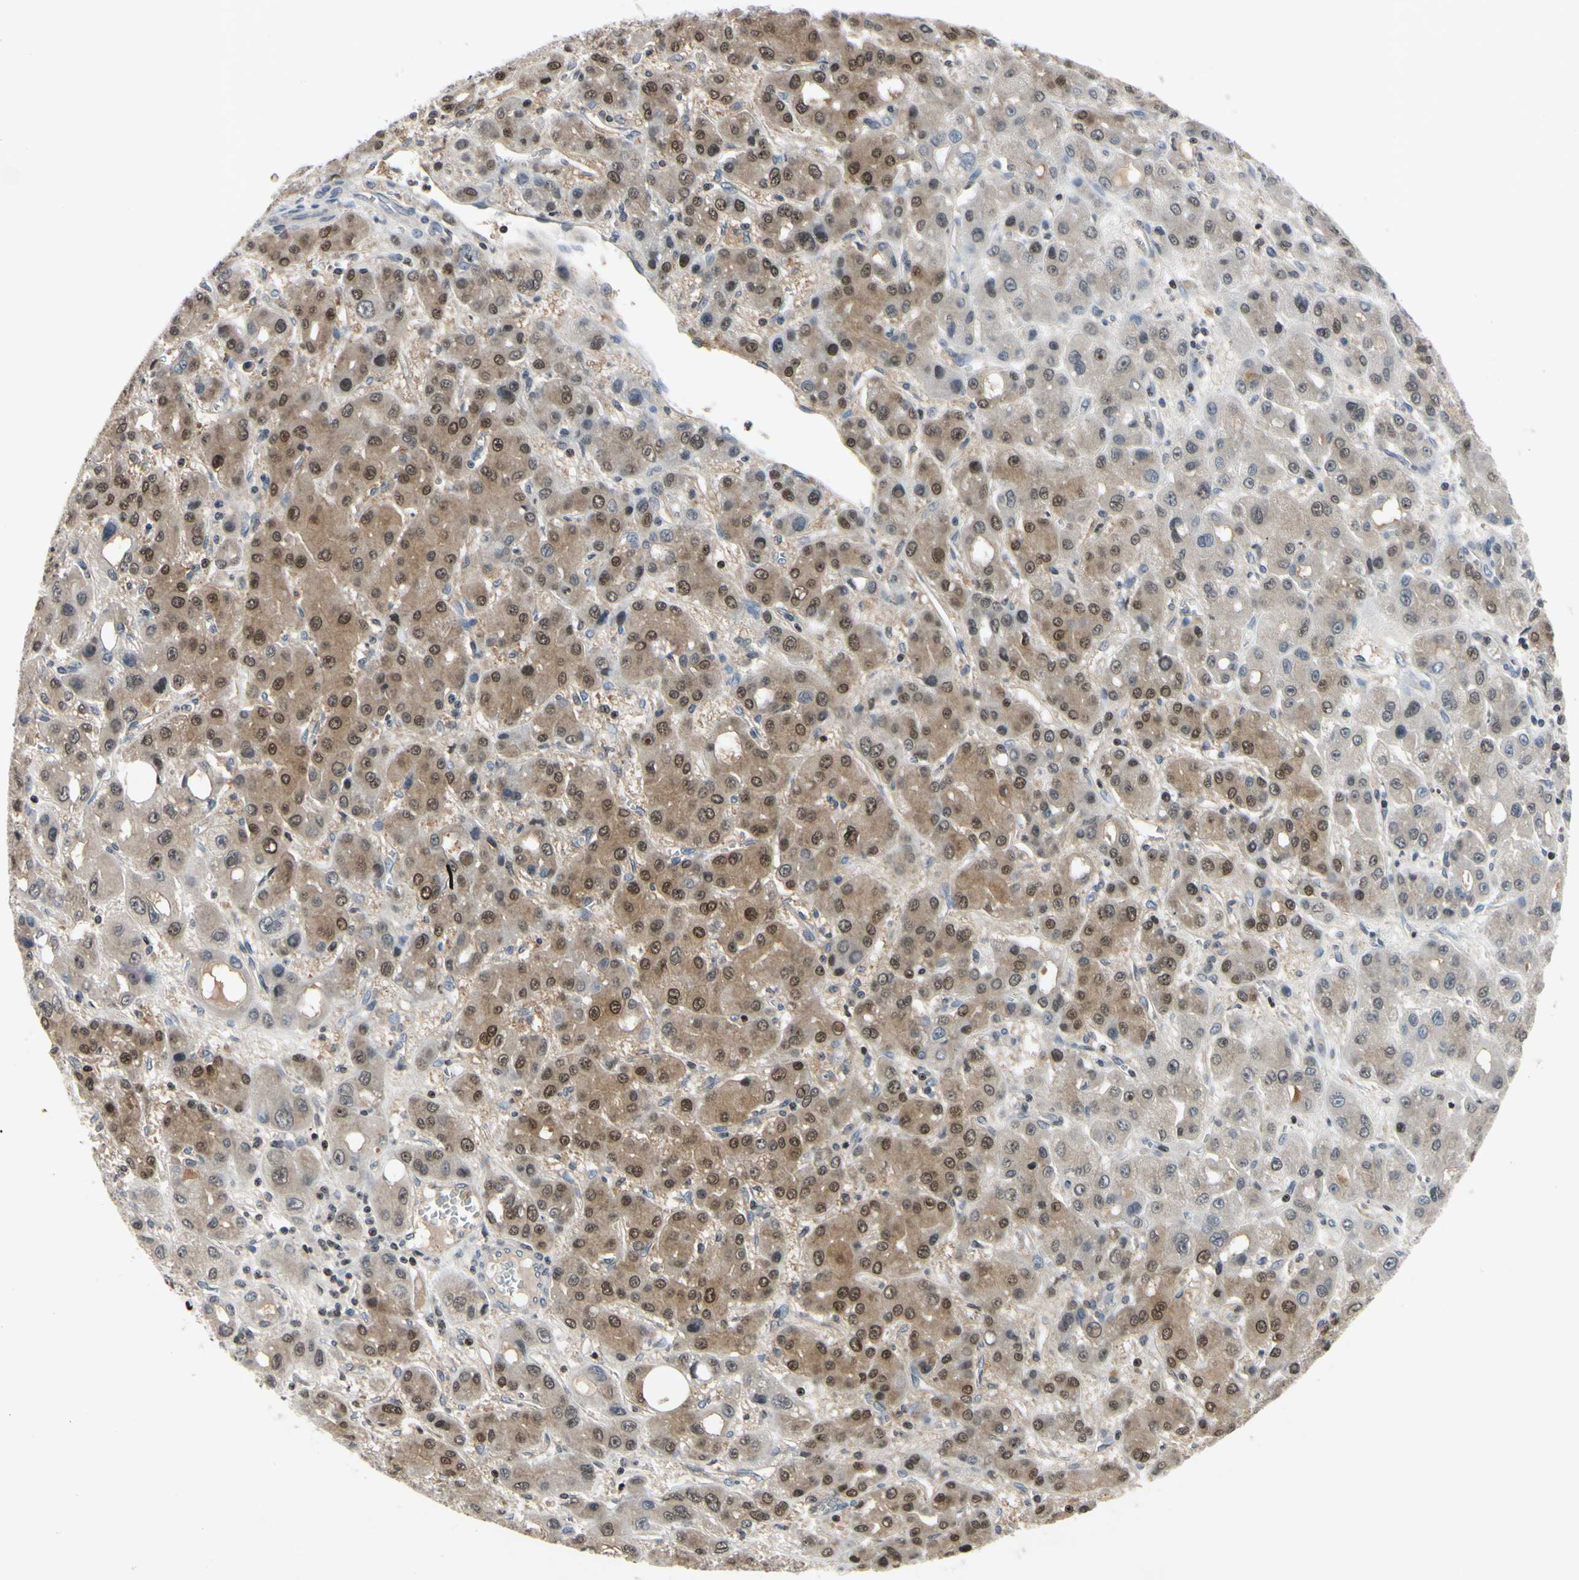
{"staining": {"intensity": "moderate", "quantity": ">75%", "location": "cytoplasmic/membranous,nuclear"}, "tissue": "liver cancer", "cell_type": "Tumor cells", "image_type": "cancer", "snomed": [{"axis": "morphology", "description": "Carcinoma, Hepatocellular, NOS"}, {"axis": "topography", "description": "Liver"}], "caption": "This is an image of immunohistochemistry staining of liver hepatocellular carcinoma, which shows moderate staining in the cytoplasmic/membranous and nuclear of tumor cells.", "gene": "ARG1", "patient": {"sex": "male", "age": 55}}